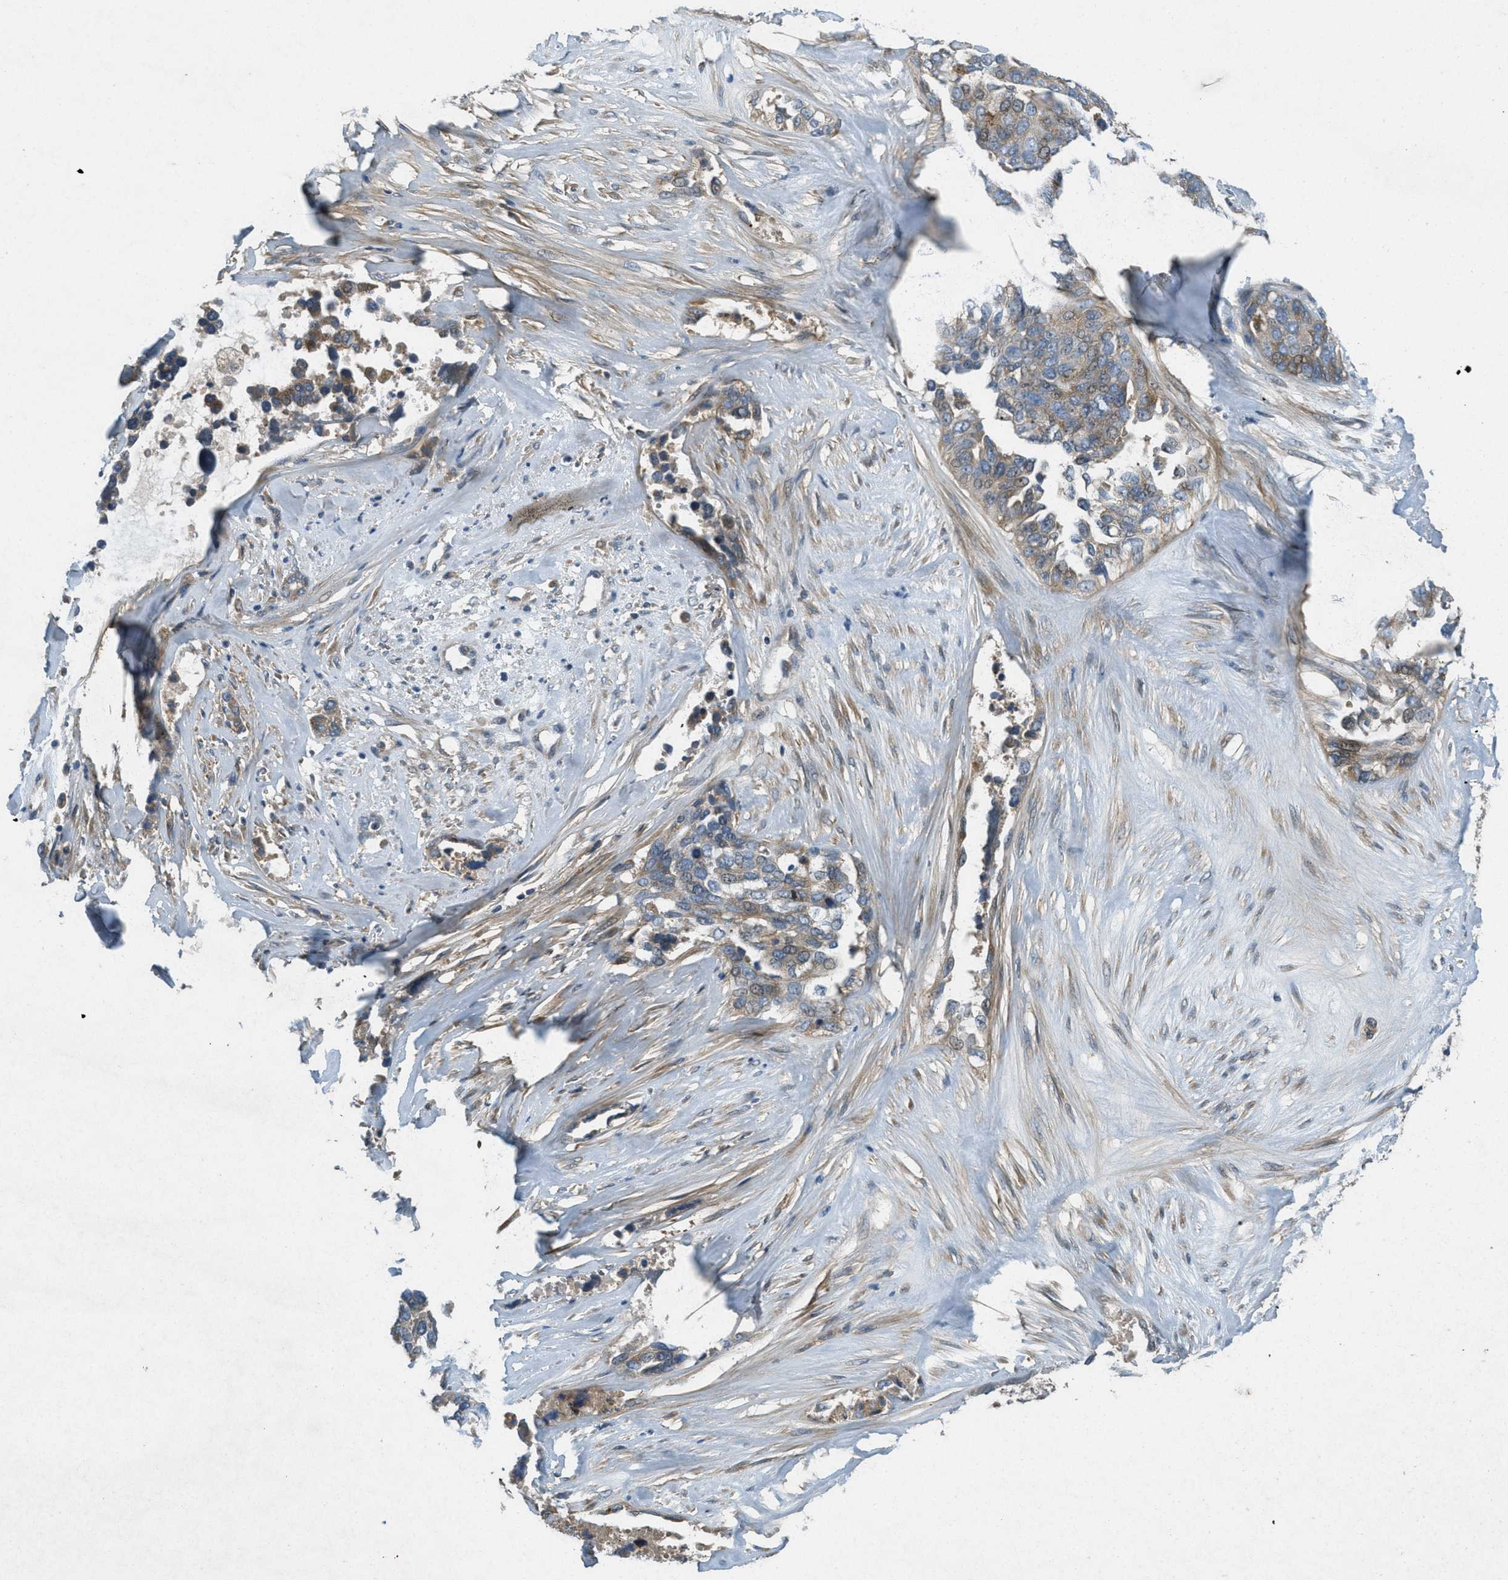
{"staining": {"intensity": "moderate", "quantity": ">75%", "location": "cytoplasmic/membranous"}, "tissue": "ovarian cancer", "cell_type": "Tumor cells", "image_type": "cancer", "snomed": [{"axis": "morphology", "description": "Cystadenocarcinoma, serous, NOS"}, {"axis": "topography", "description": "Ovary"}], "caption": "A brown stain highlights moderate cytoplasmic/membranous expression of a protein in ovarian serous cystadenocarcinoma tumor cells.", "gene": "ADCY6", "patient": {"sex": "female", "age": 44}}